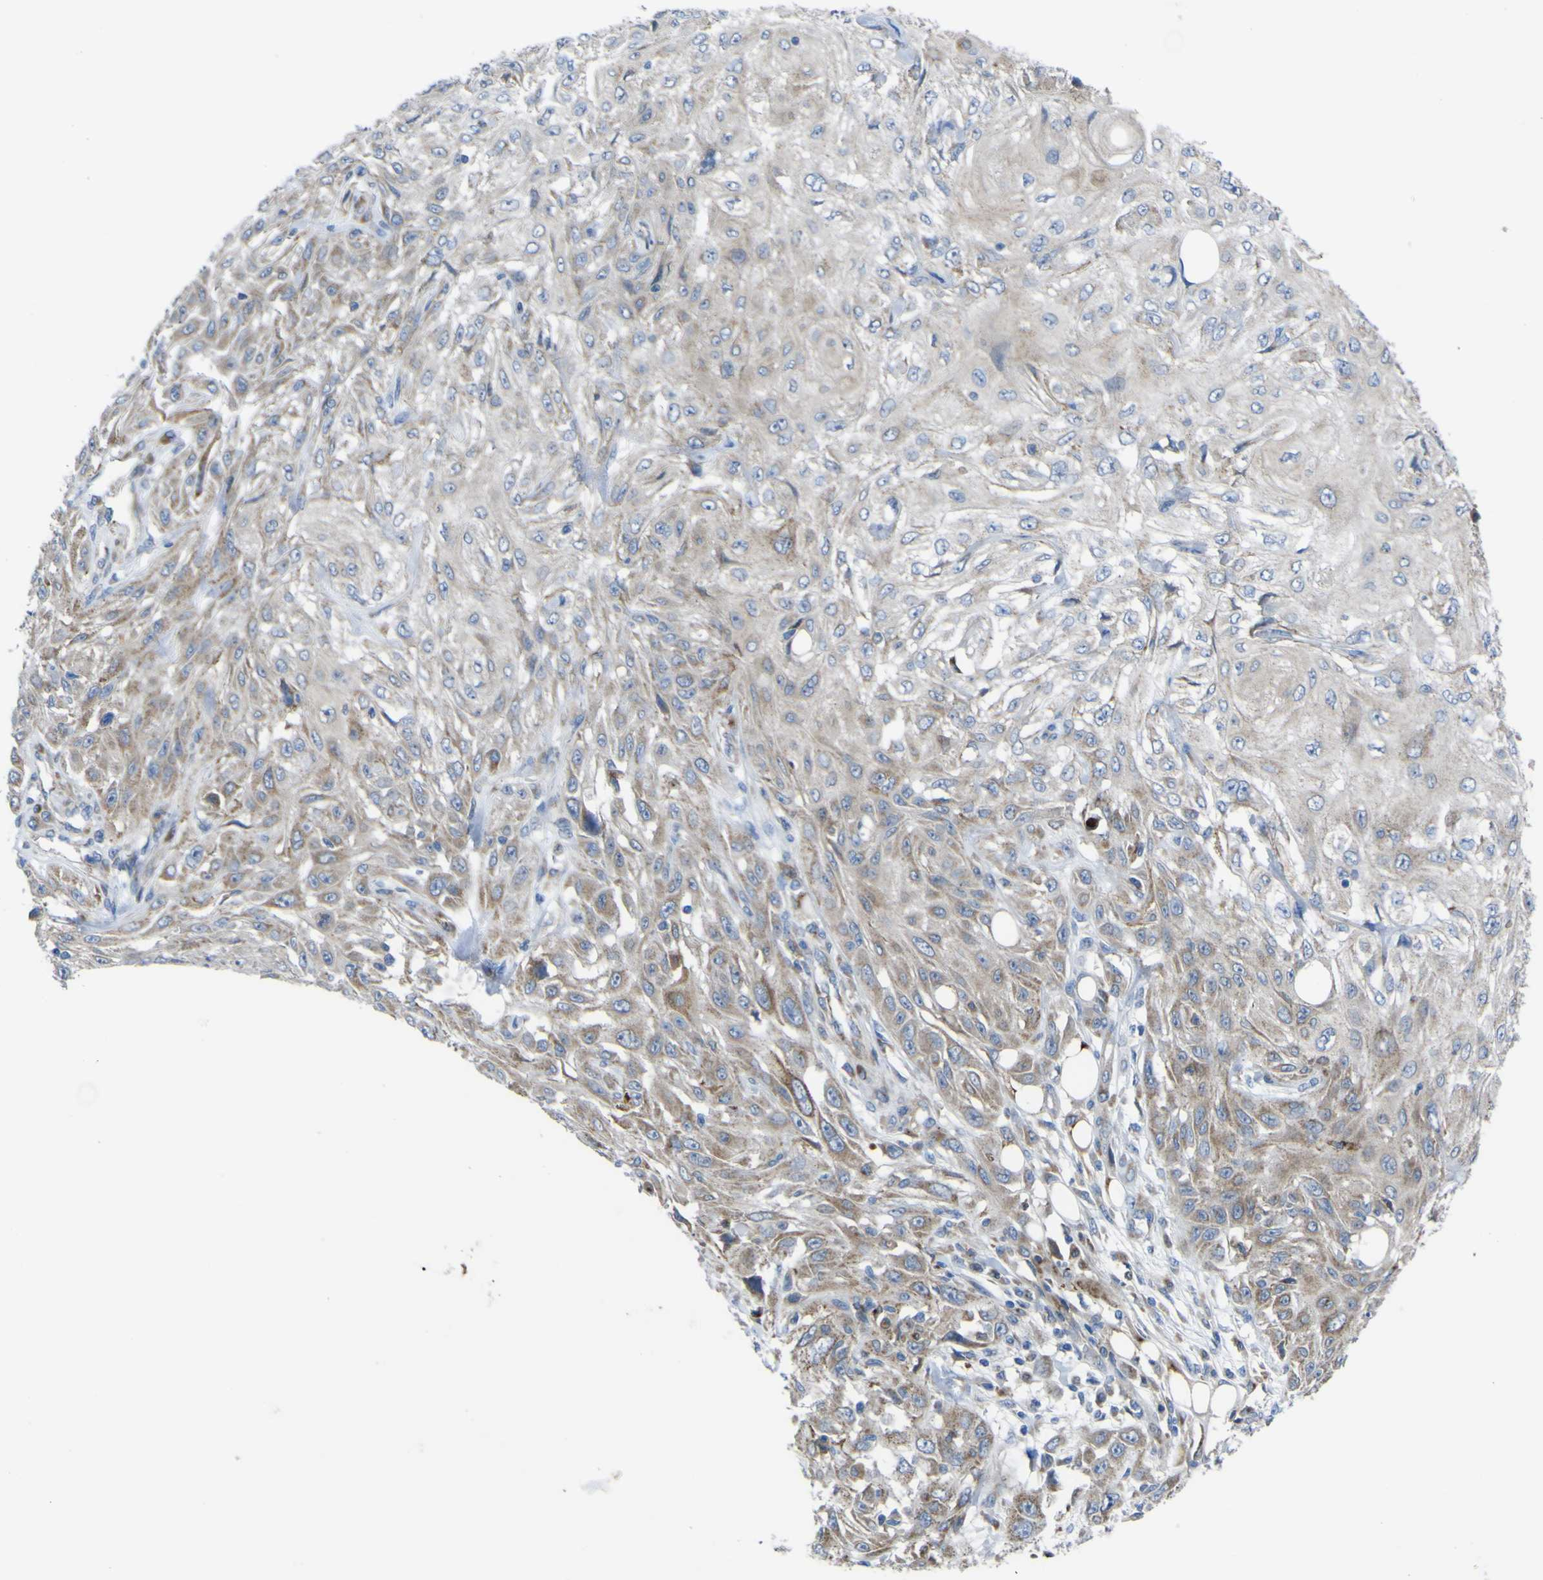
{"staining": {"intensity": "weak", "quantity": ">75%", "location": "cytoplasmic/membranous"}, "tissue": "skin cancer", "cell_type": "Tumor cells", "image_type": "cancer", "snomed": [{"axis": "morphology", "description": "Squamous cell carcinoma, NOS"}, {"axis": "topography", "description": "Skin"}], "caption": "Skin cancer stained with a brown dye reveals weak cytoplasmic/membranous positive staining in approximately >75% of tumor cells.", "gene": "CST3", "patient": {"sex": "male", "age": 75}}